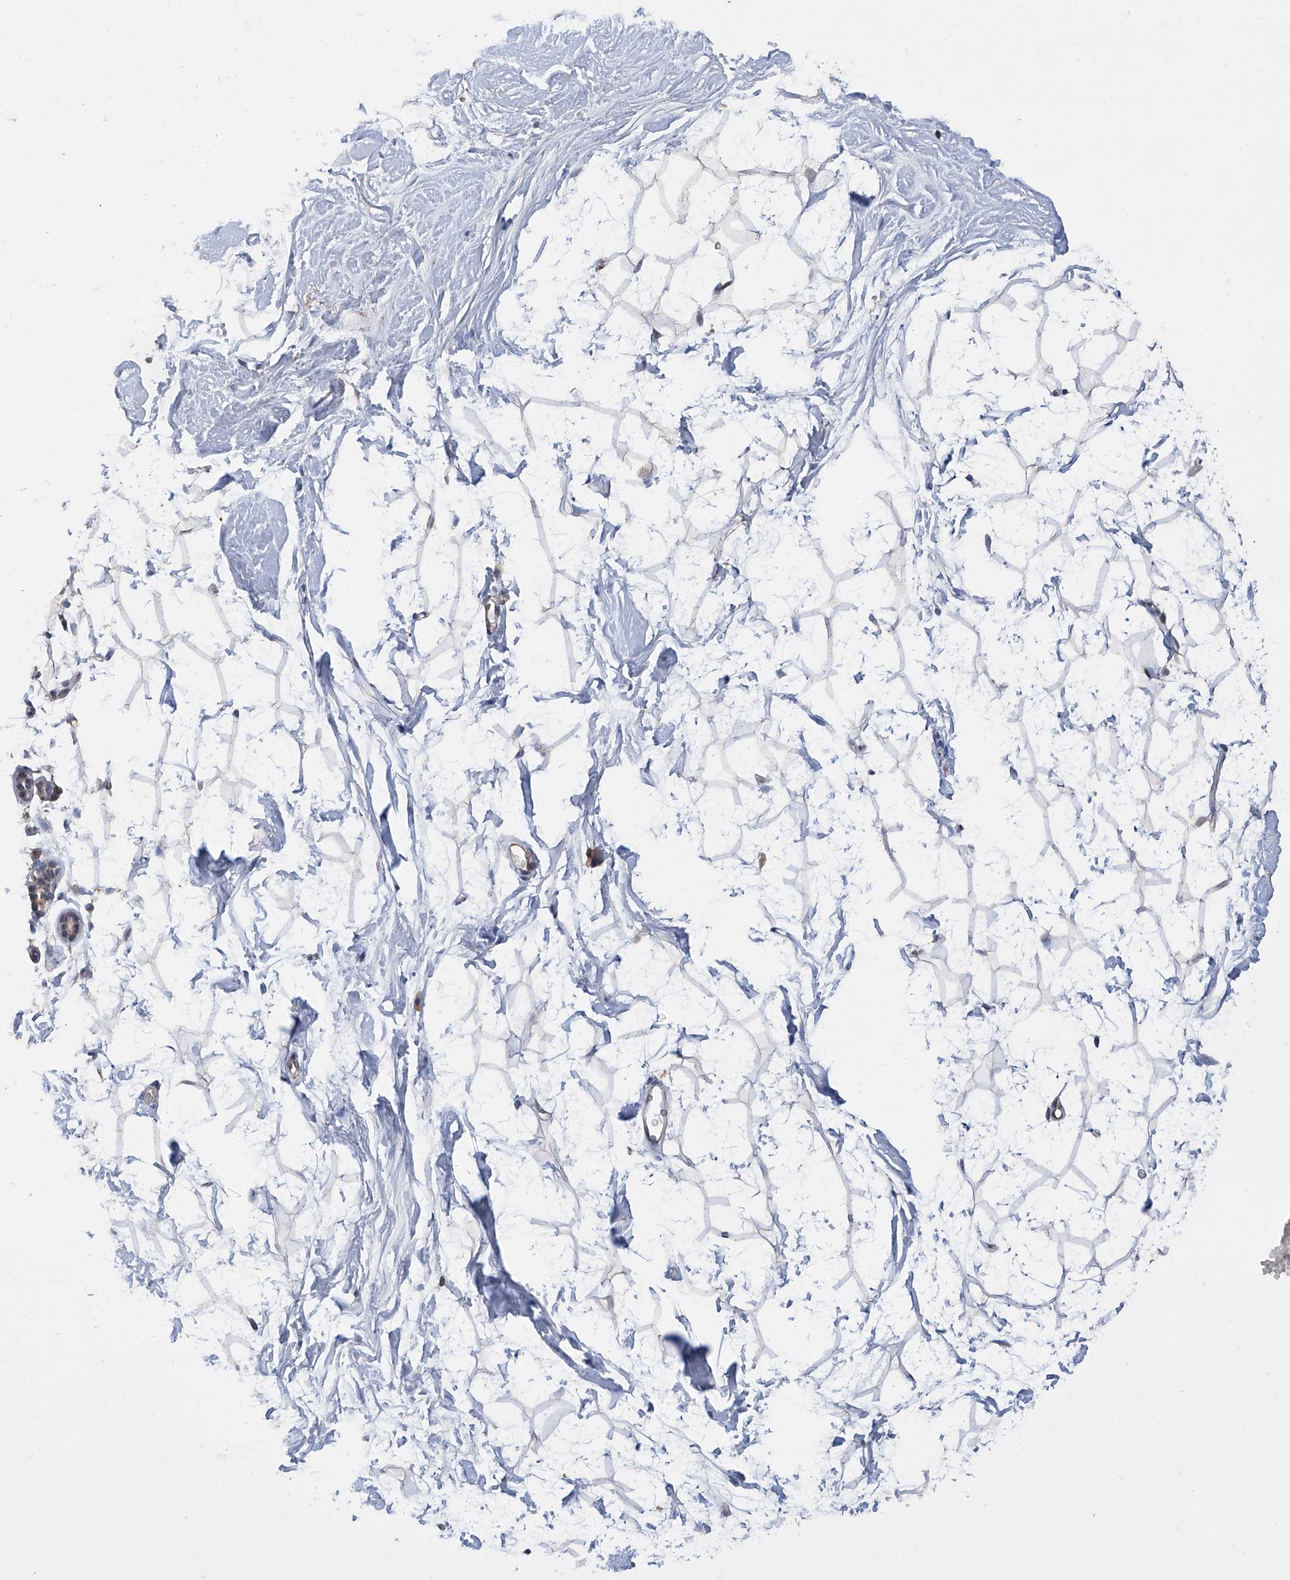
{"staining": {"intensity": "negative", "quantity": "none", "location": "none"}, "tissue": "breast", "cell_type": "Adipocytes", "image_type": "normal", "snomed": [{"axis": "morphology", "description": "Normal tissue, NOS"}, {"axis": "topography", "description": "Breast"}], "caption": "This is an immunohistochemistry (IHC) image of normal human breast. There is no positivity in adipocytes.", "gene": "GPT", "patient": {"sex": "female", "age": 26}}